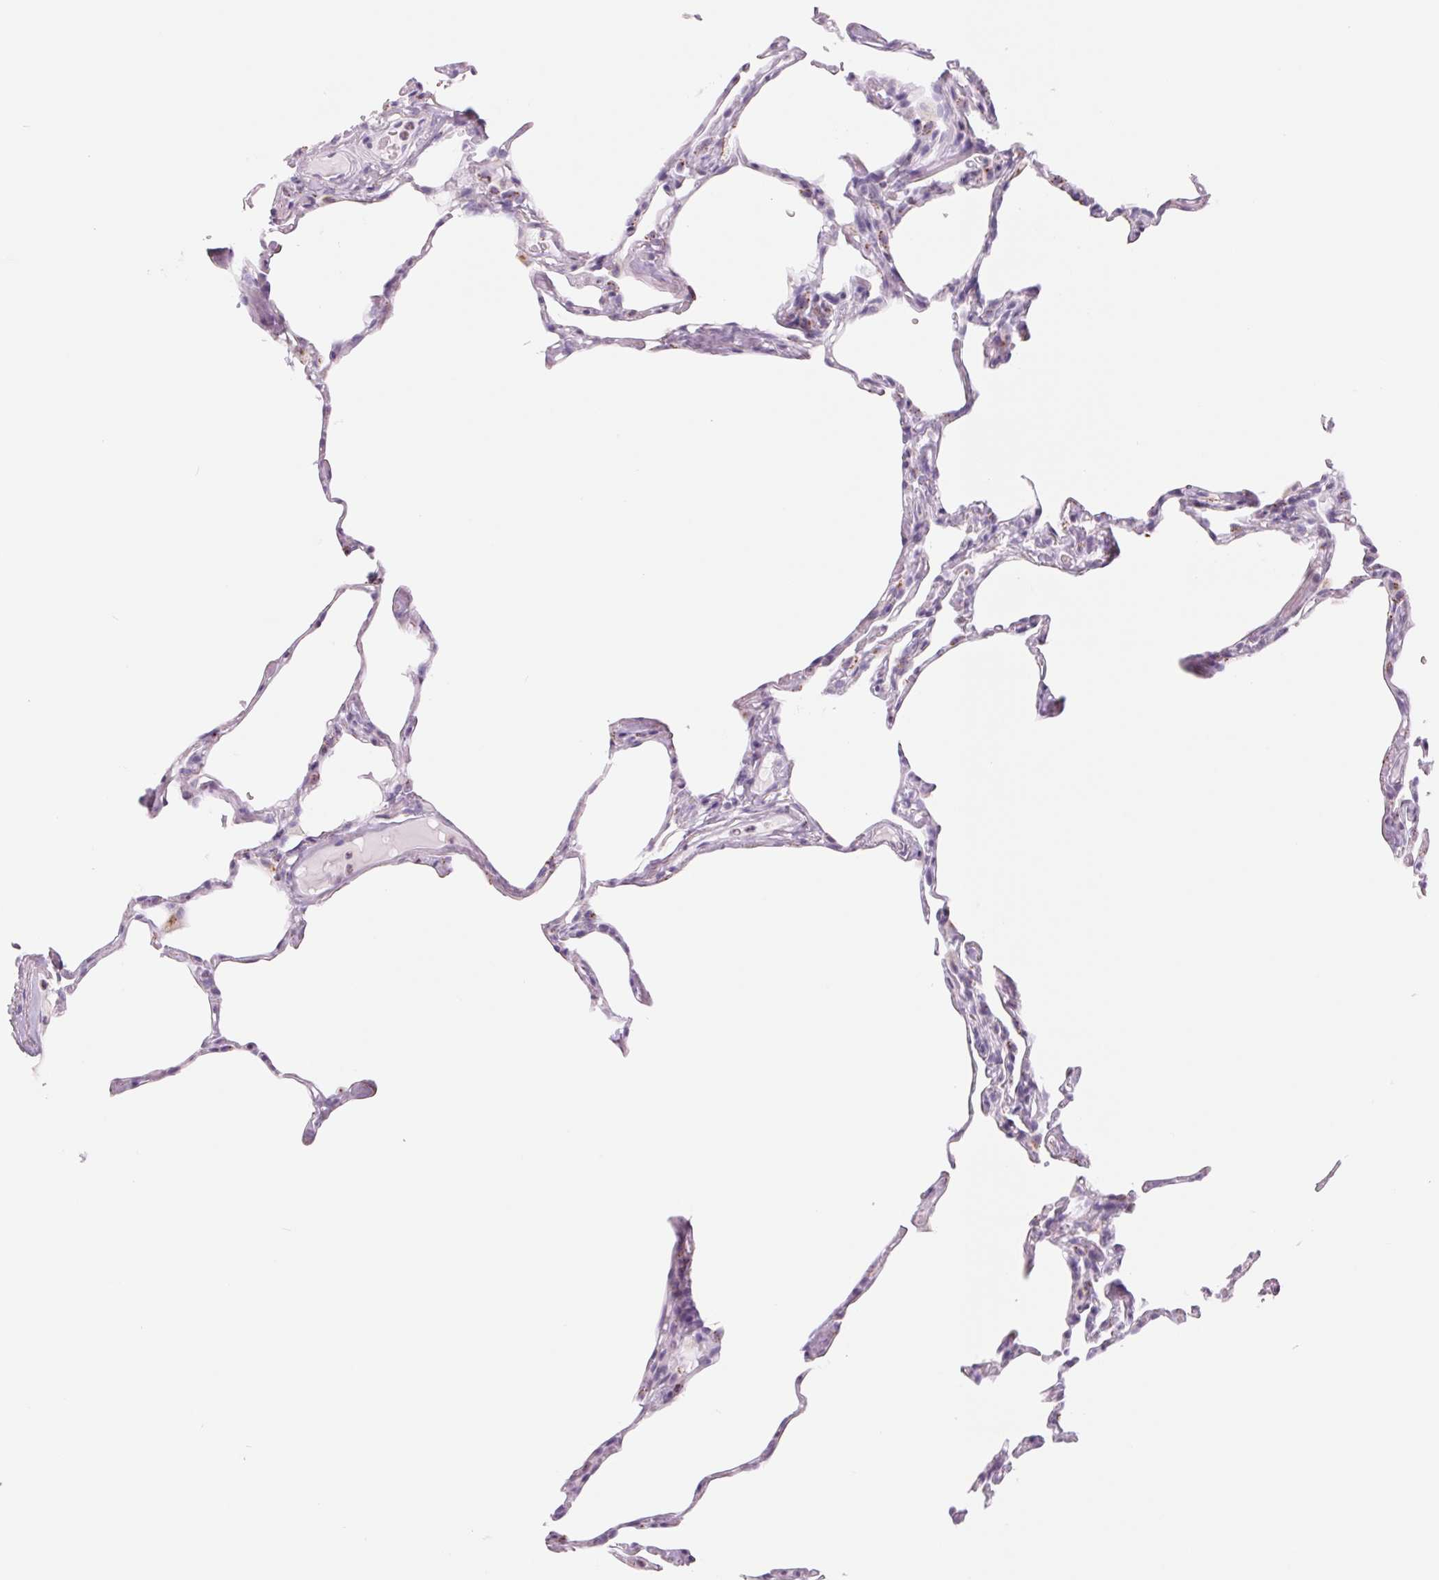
{"staining": {"intensity": "moderate", "quantity": "<25%", "location": "cytoplasmic/membranous"}, "tissue": "lung", "cell_type": "Alveolar cells", "image_type": "normal", "snomed": [{"axis": "morphology", "description": "Normal tissue, NOS"}, {"axis": "topography", "description": "Lung"}], "caption": "An image of human lung stained for a protein shows moderate cytoplasmic/membranous brown staining in alveolar cells. The staining was performed using DAB to visualize the protein expression in brown, while the nuclei were stained in blue with hematoxylin (Magnification: 20x).", "gene": "GALNT7", "patient": {"sex": "male", "age": 65}}